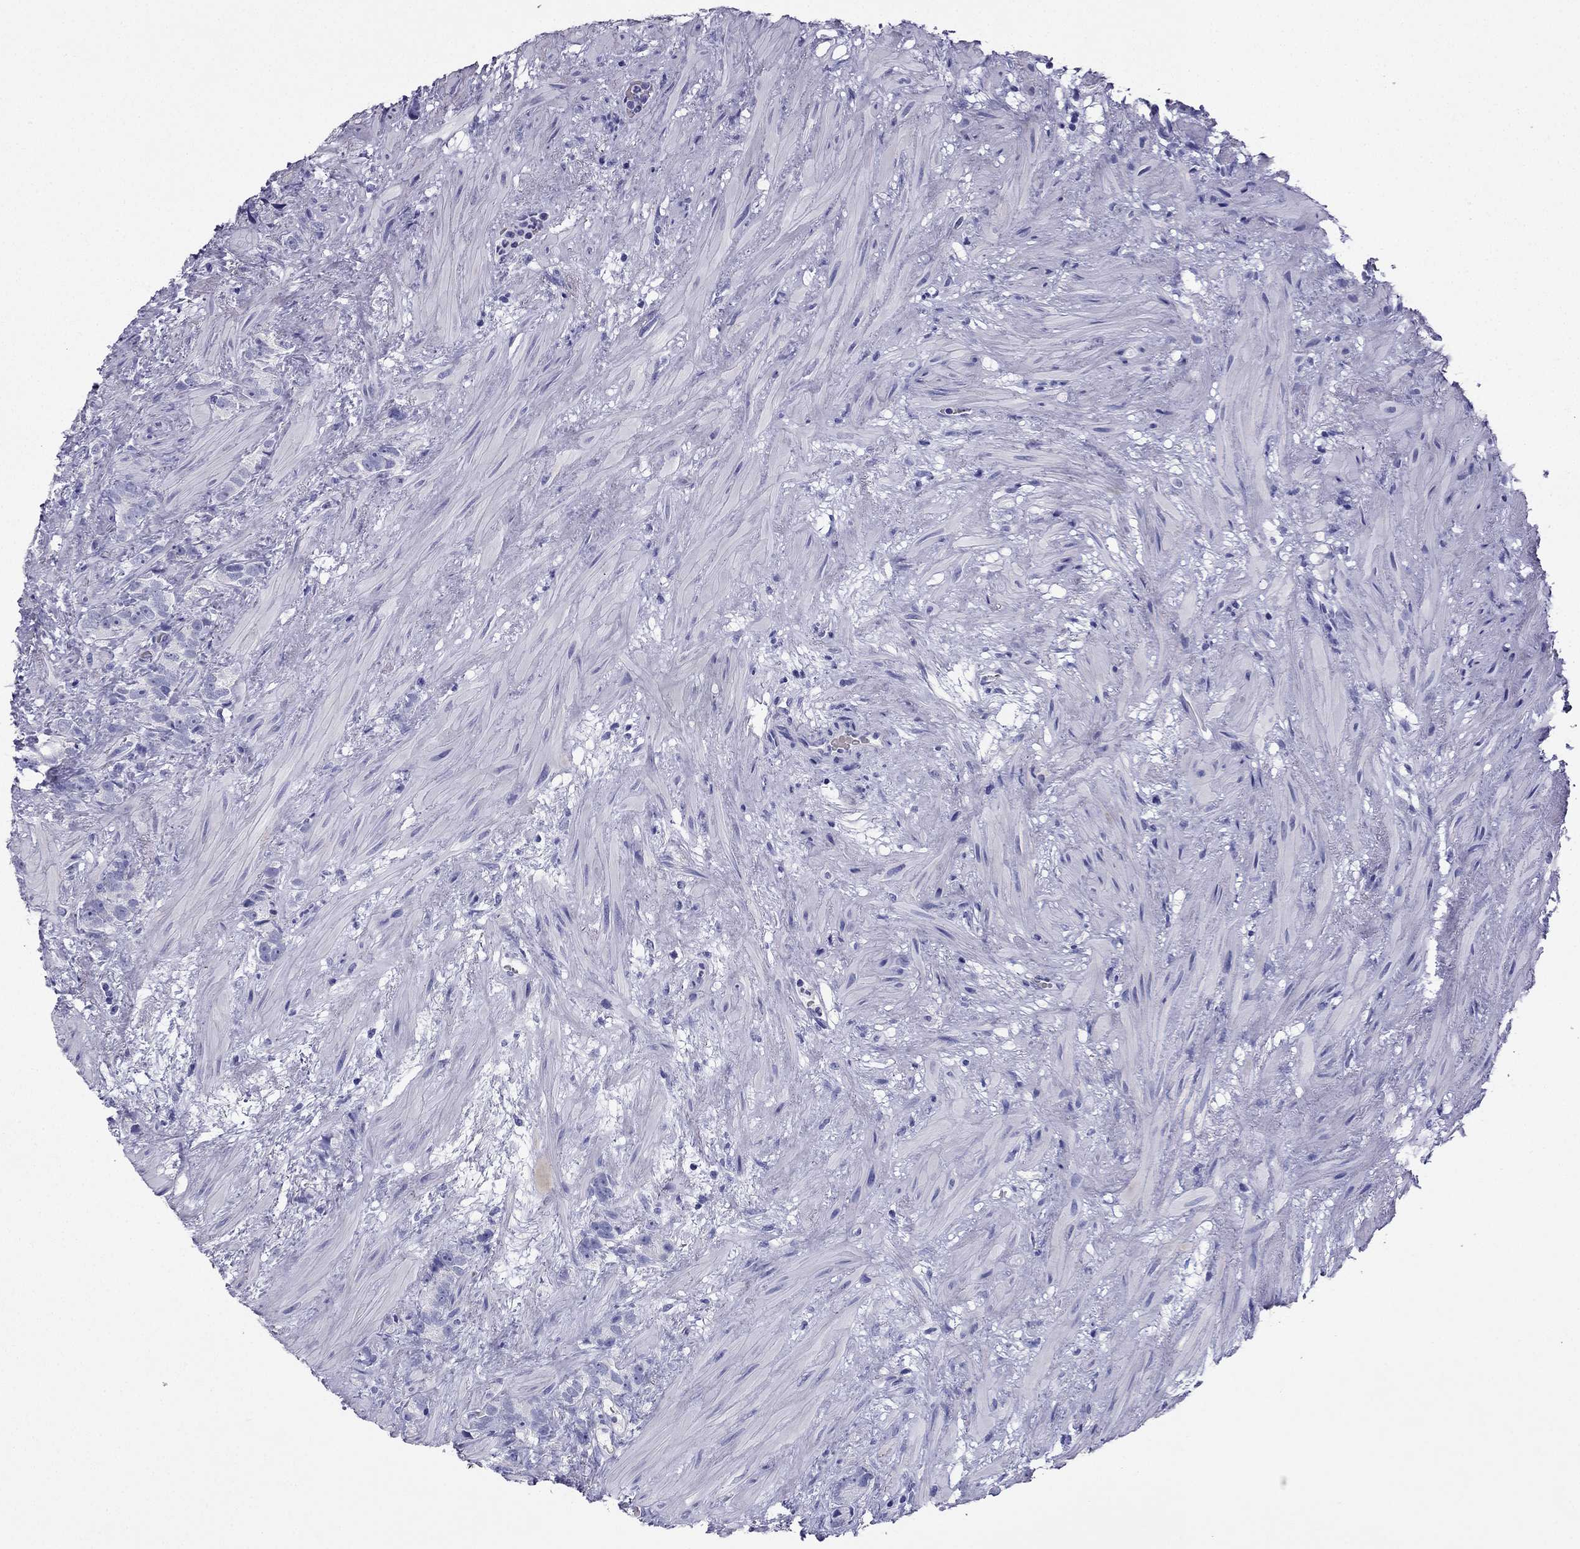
{"staining": {"intensity": "negative", "quantity": "none", "location": "none"}, "tissue": "prostate cancer", "cell_type": "Tumor cells", "image_type": "cancer", "snomed": [{"axis": "morphology", "description": "Adenocarcinoma, High grade"}, {"axis": "topography", "description": "Prostate"}], "caption": "This is a image of IHC staining of prostate cancer, which shows no positivity in tumor cells.", "gene": "NPTX1", "patient": {"sex": "male", "age": 90}}